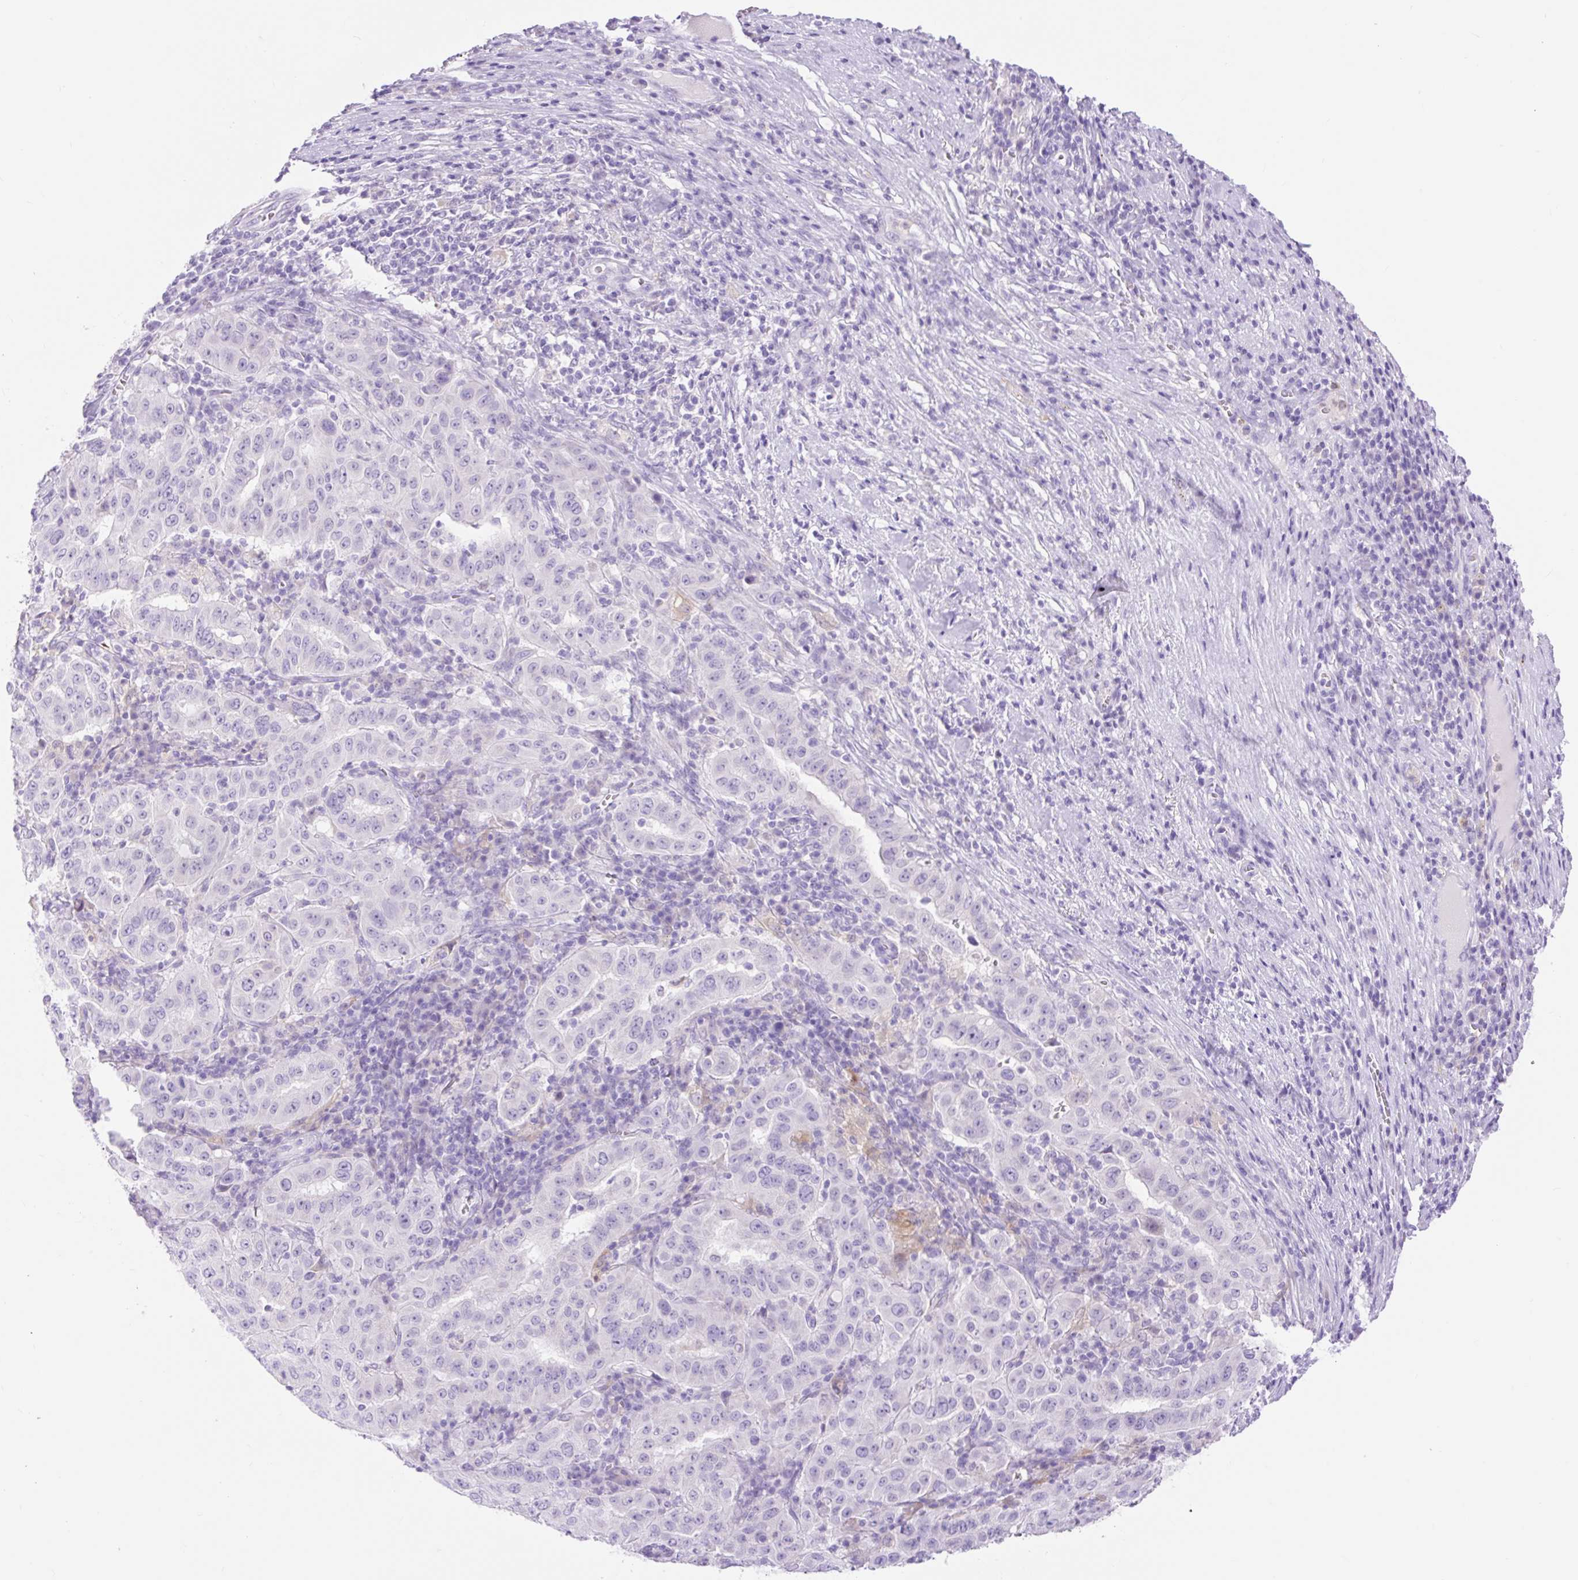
{"staining": {"intensity": "negative", "quantity": "none", "location": "none"}, "tissue": "pancreatic cancer", "cell_type": "Tumor cells", "image_type": "cancer", "snomed": [{"axis": "morphology", "description": "Adenocarcinoma, NOS"}, {"axis": "topography", "description": "Pancreas"}], "caption": "This is a micrograph of immunohistochemistry (IHC) staining of pancreatic cancer, which shows no positivity in tumor cells.", "gene": "SLC25A40", "patient": {"sex": "male", "age": 63}}